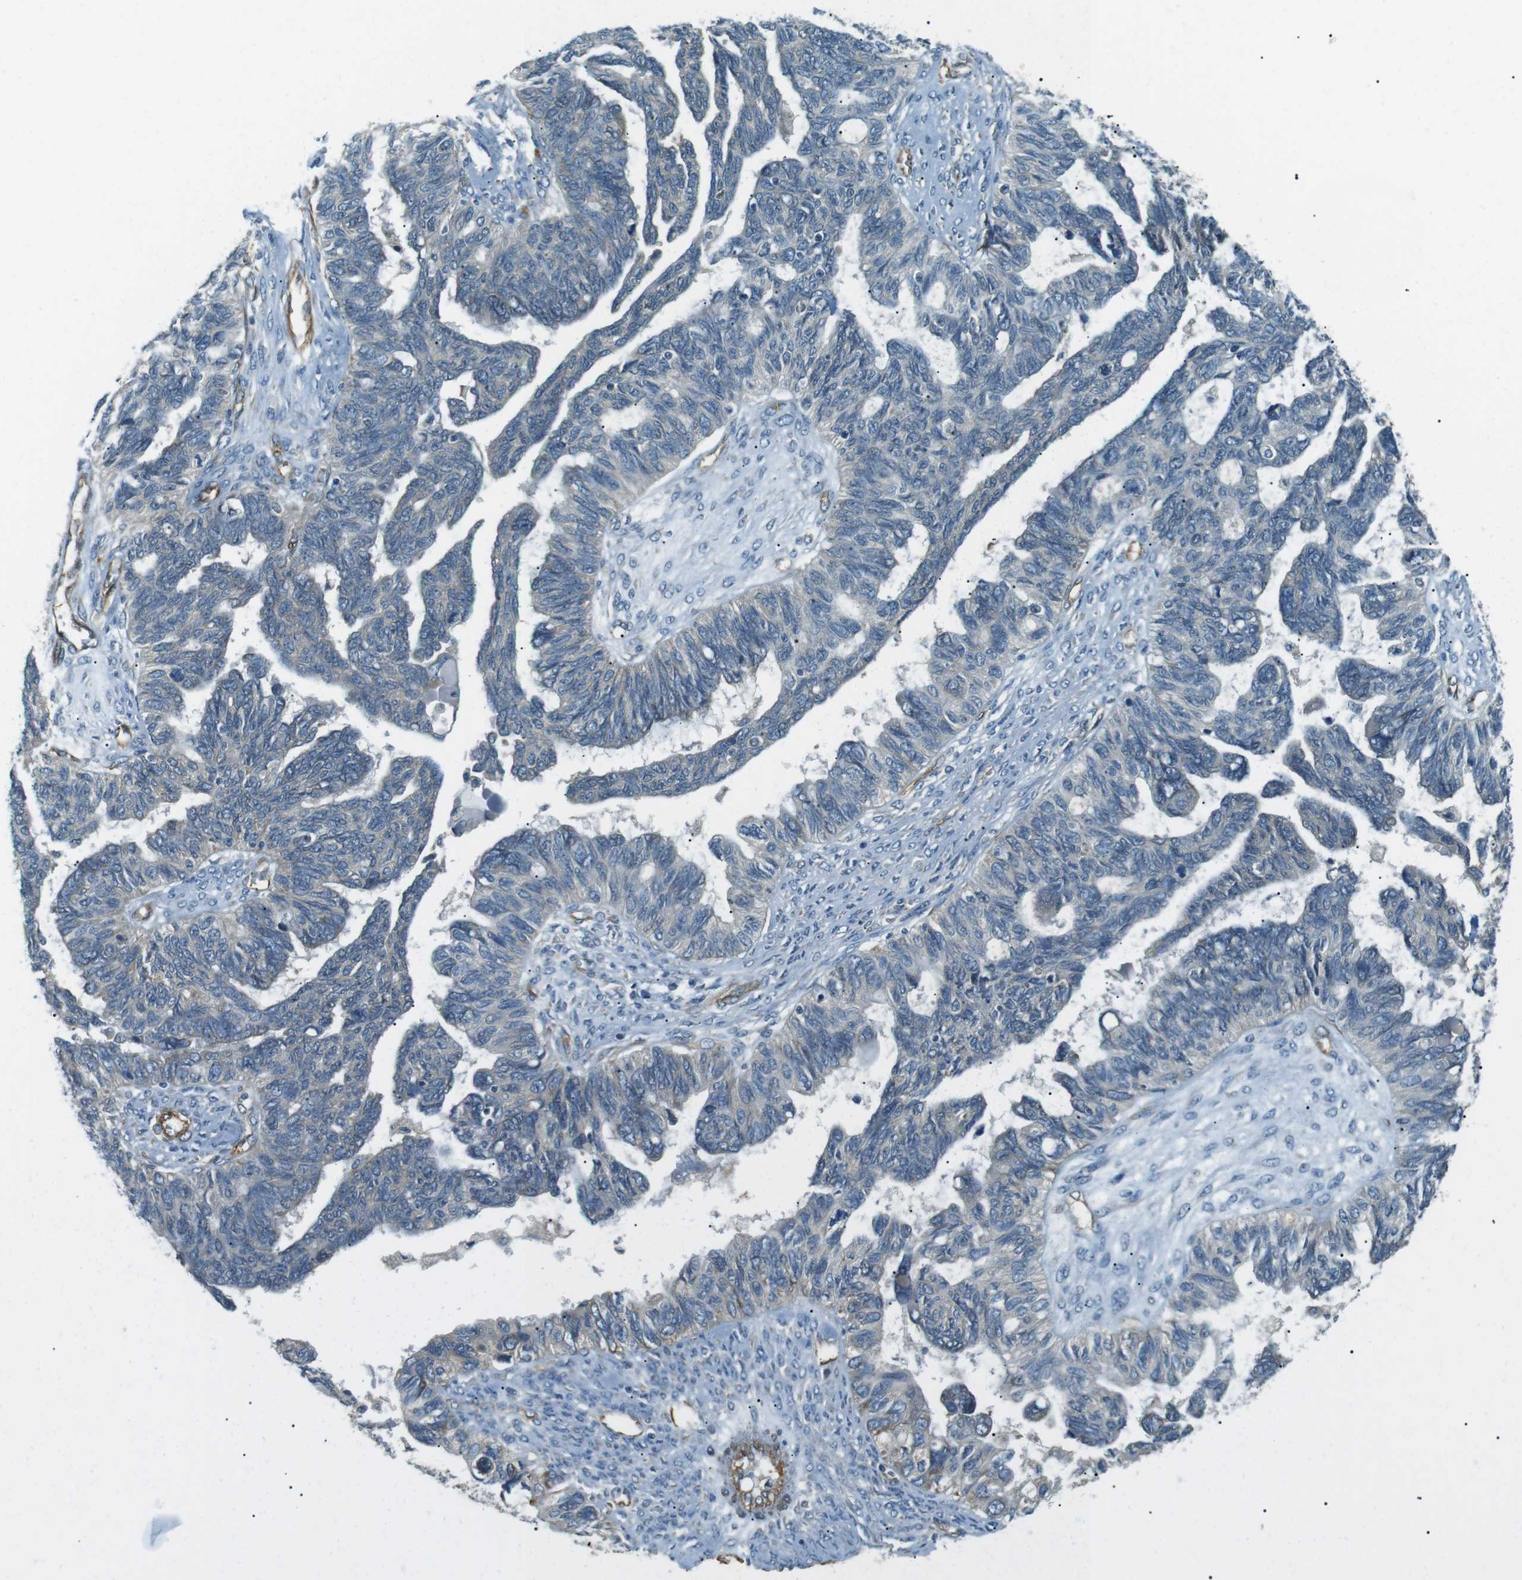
{"staining": {"intensity": "negative", "quantity": "none", "location": "none"}, "tissue": "ovarian cancer", "cell_type": "Tumor cells", "image_type": "cancer", "snomed": [{"axis": "morphology", "description": "Cystadenocarcinoma, serous, NOS"}, {"axis": "topography", "description": "Ovary"}], "caption": "Ovarian cancer was stained to show a protein in brown. There is no significant expression in tumor cells. (DAB (3,3'-diaminobenzidine) IHC, high magnification).", "gene": "ODR4", "patient": {"sex": "female", "age": 79}}